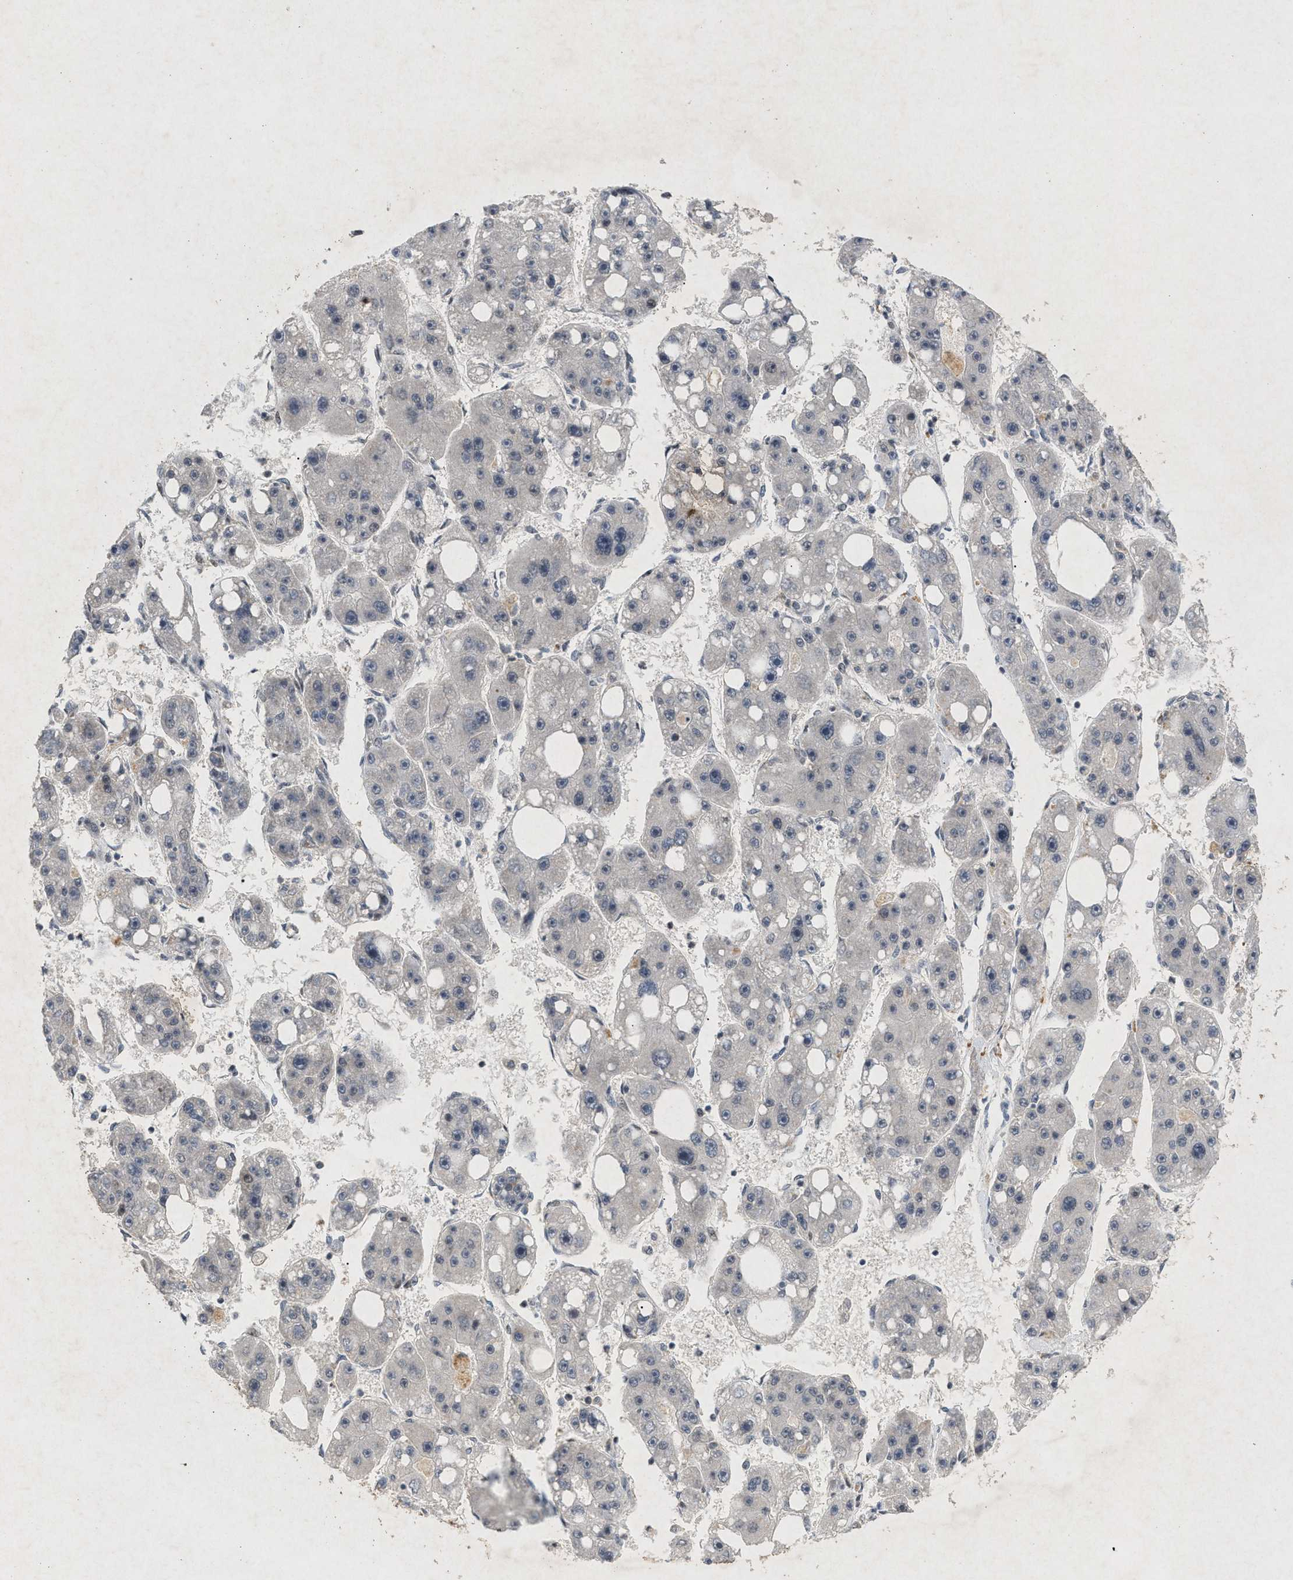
{"staining": {"intensity": "negative", "quantity": "none", "location": "none"}, "tissue": "liver cancer", "cell_type": "Tumor cells", "image_type": "cancer", "snomed": [{"axis": "morphology", "description": "Carcinoma, Hepatocellular, NOS"}, {"axis": "topography", "description": "Liver"}], "caption": "Tumor cells are negative for brown protein staining in liver hepatocellular carcinoma. (DAB (3,3'-diaminobenzidine) immunohistochemistry with hematoxylin counter stain).", "gene": "ZPR1", "patient": {"sex": "female", "age": 61}}